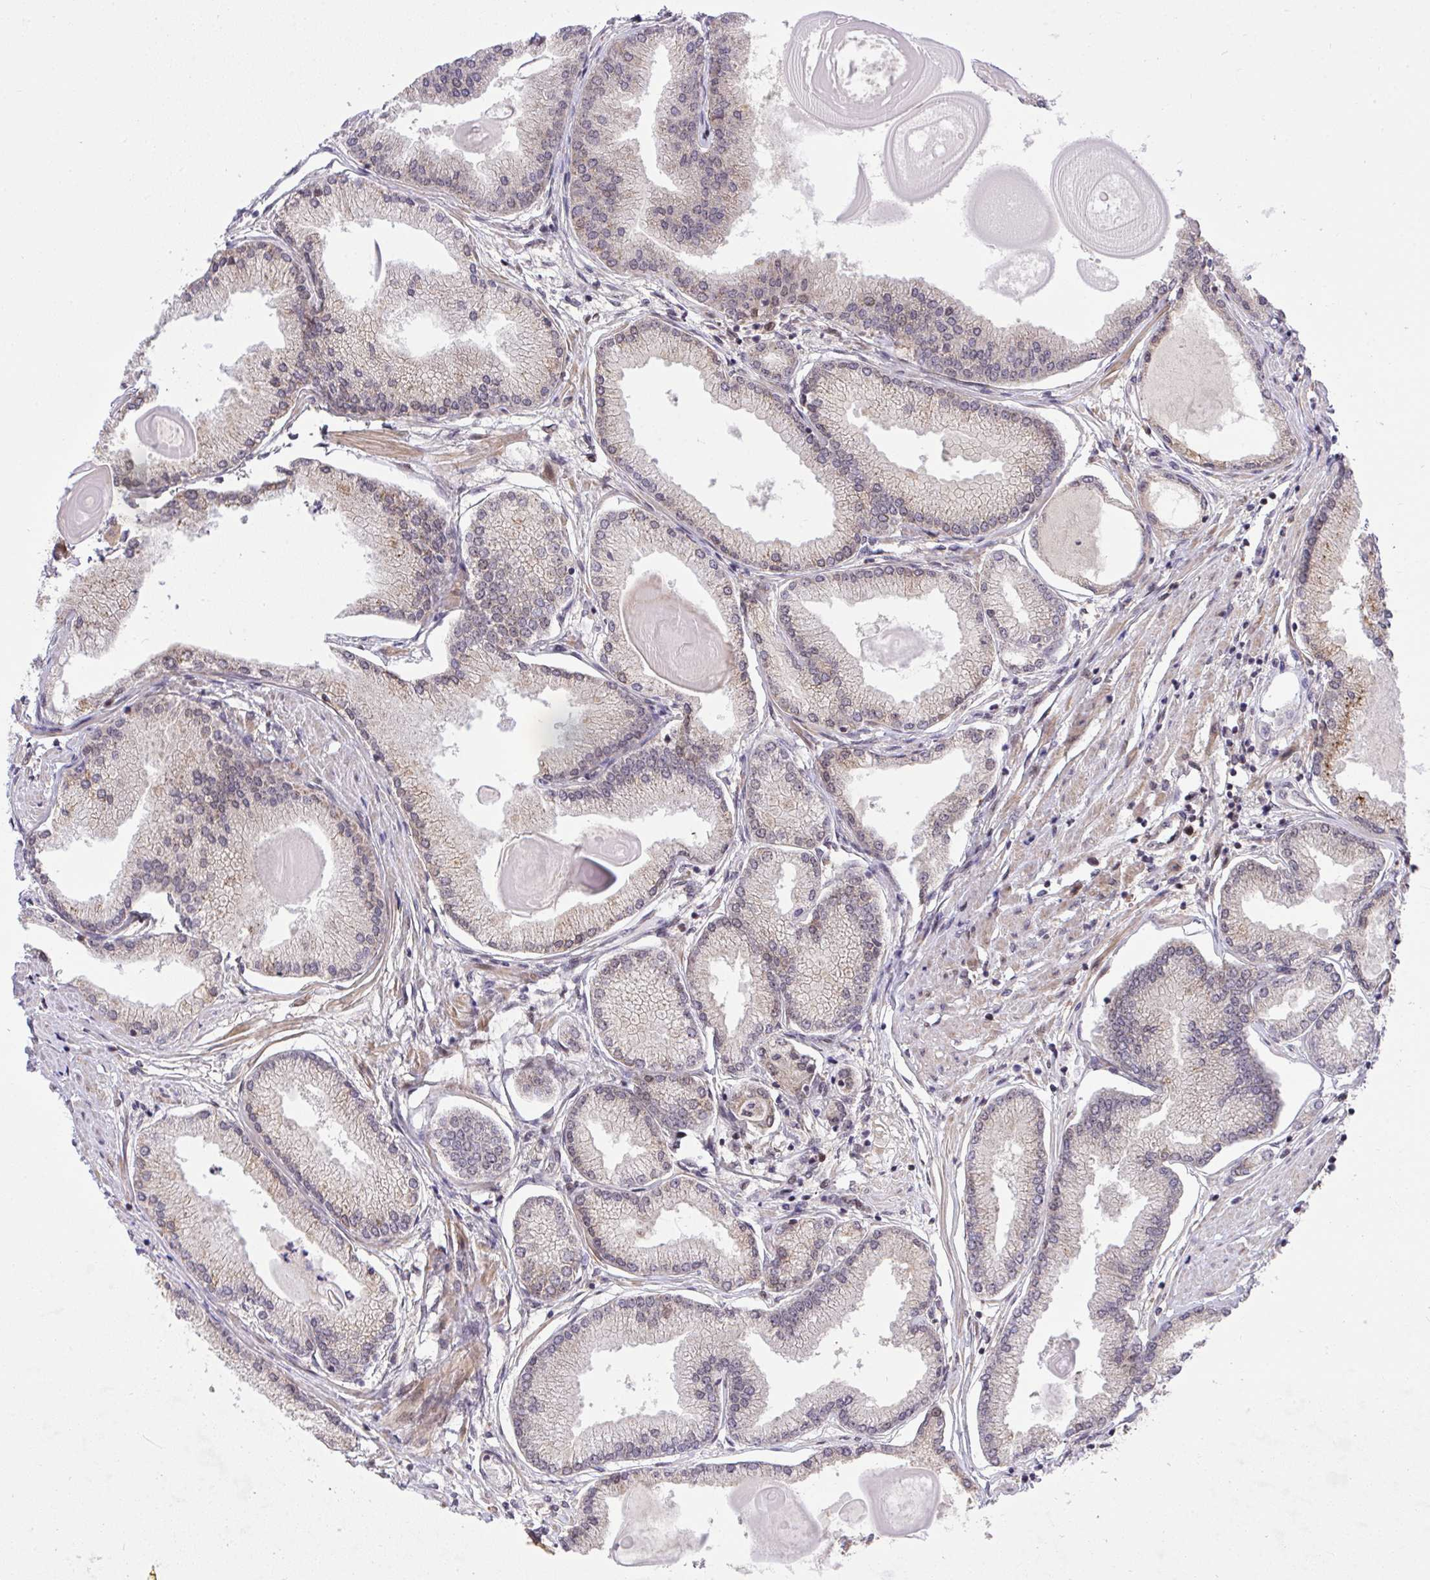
{"staining": {"intensity": "negative", "quantity": "none", "location": "none"}, "tissue": "prostate cancer", "cell_type": "Tumor cells", "image_type": "cancer", "snomed": [{"axis": "morphology", "description": "Adenocarcinoma, High grade"}, {"axis": "topography", "description": "Prostate"}], "caption": "There is no significant positivity in tumor cells of high-grade adenocarcinoma (prostate).", "gene": "ERI1", "patient": {"sex": "male", "age": 68}}